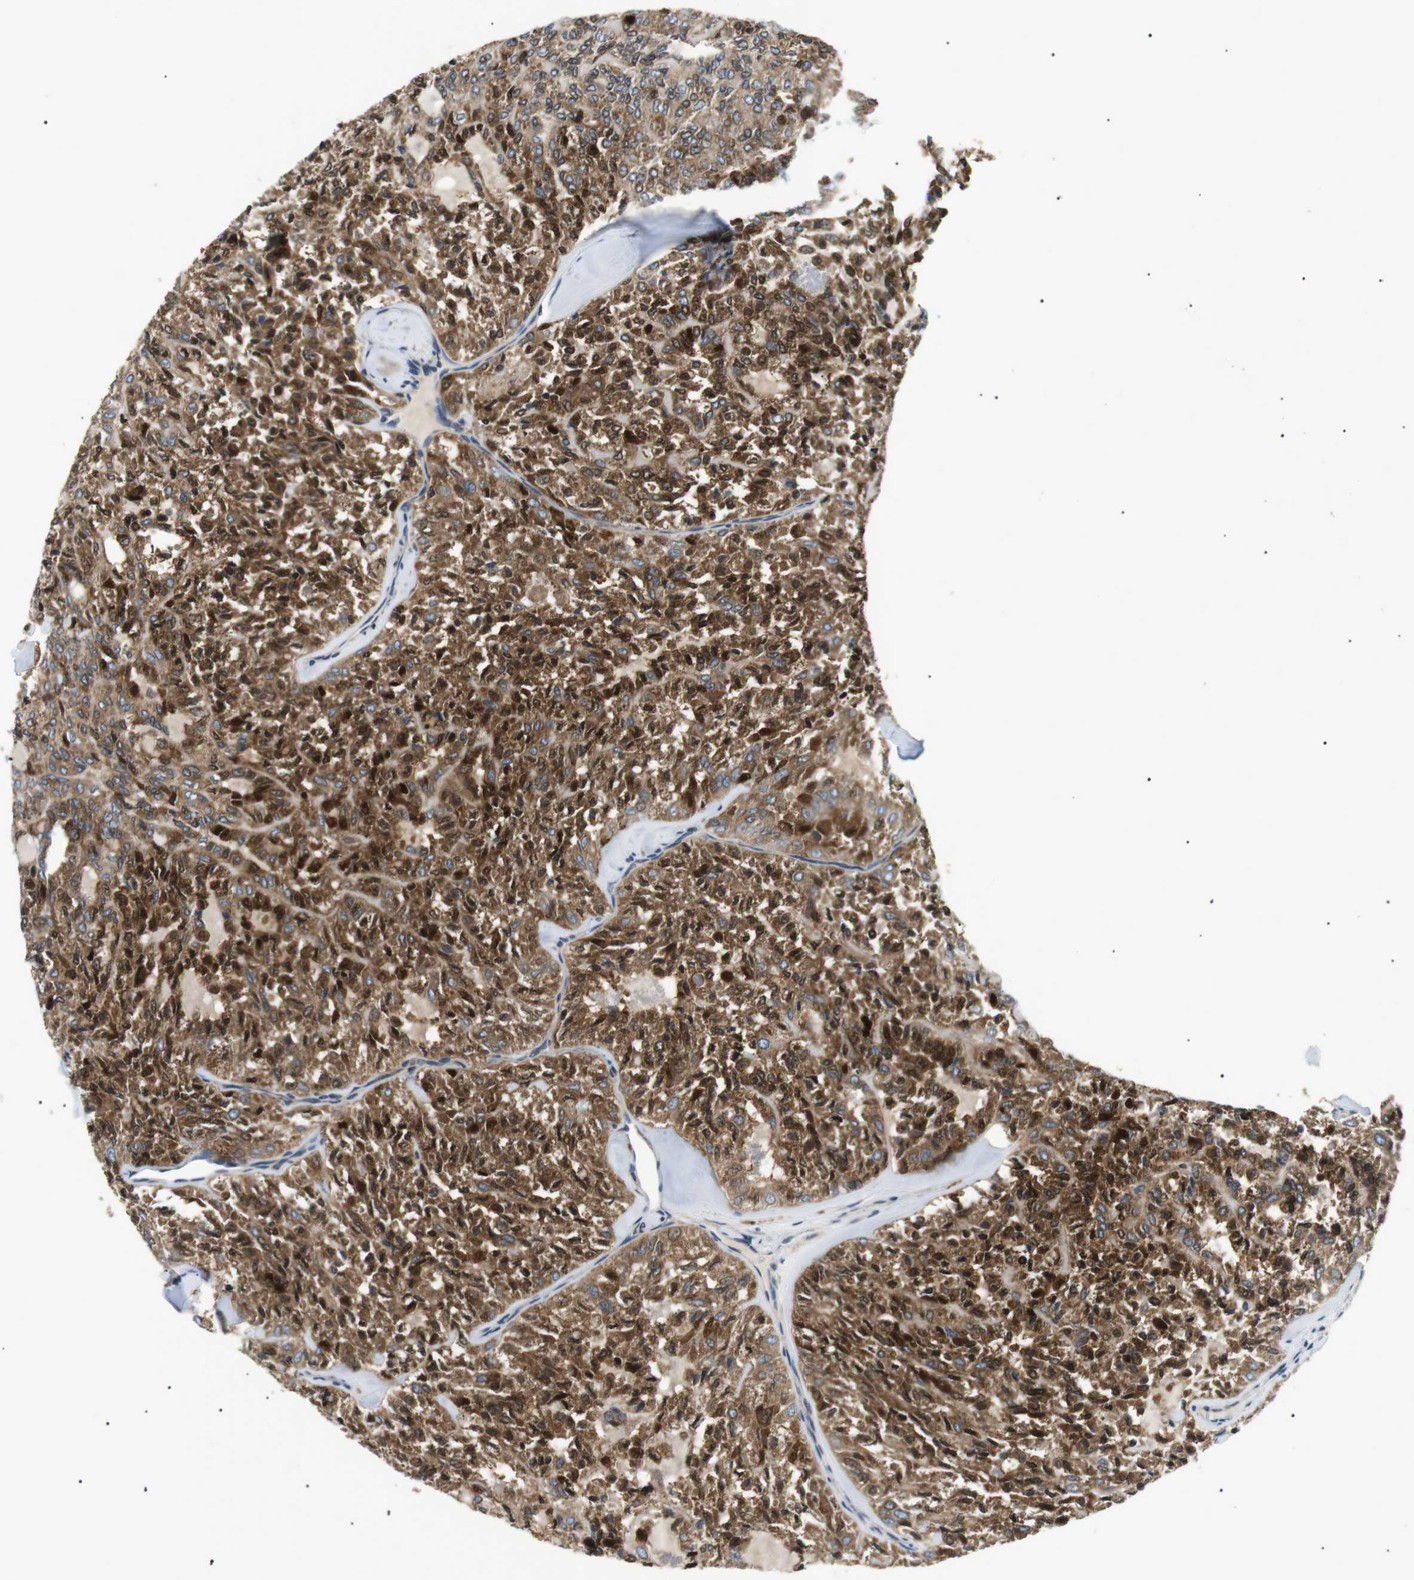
{"staining": {"intensity": "moderate", "quantity": ">75%", "location": "cytoplasmic/membranous"}, "tissue": "thyroid cancer", "cell_type": "Tumor cells", "image_type": "cancer", "snomed": [{"axis": "morphology", "description": "Follicular adenoma carcinoma, NOS"}, {"axis": "topography", "description": "Thyroid gland"}], "caption": "A brown stain highlights moderate cytoplasmic/membranous positivity of a protein in human follicular adenoma carcinoma (thyroid) tumor cells.", "gene": "RAB9A", "patient": {"sex": "male", "age": 75}}